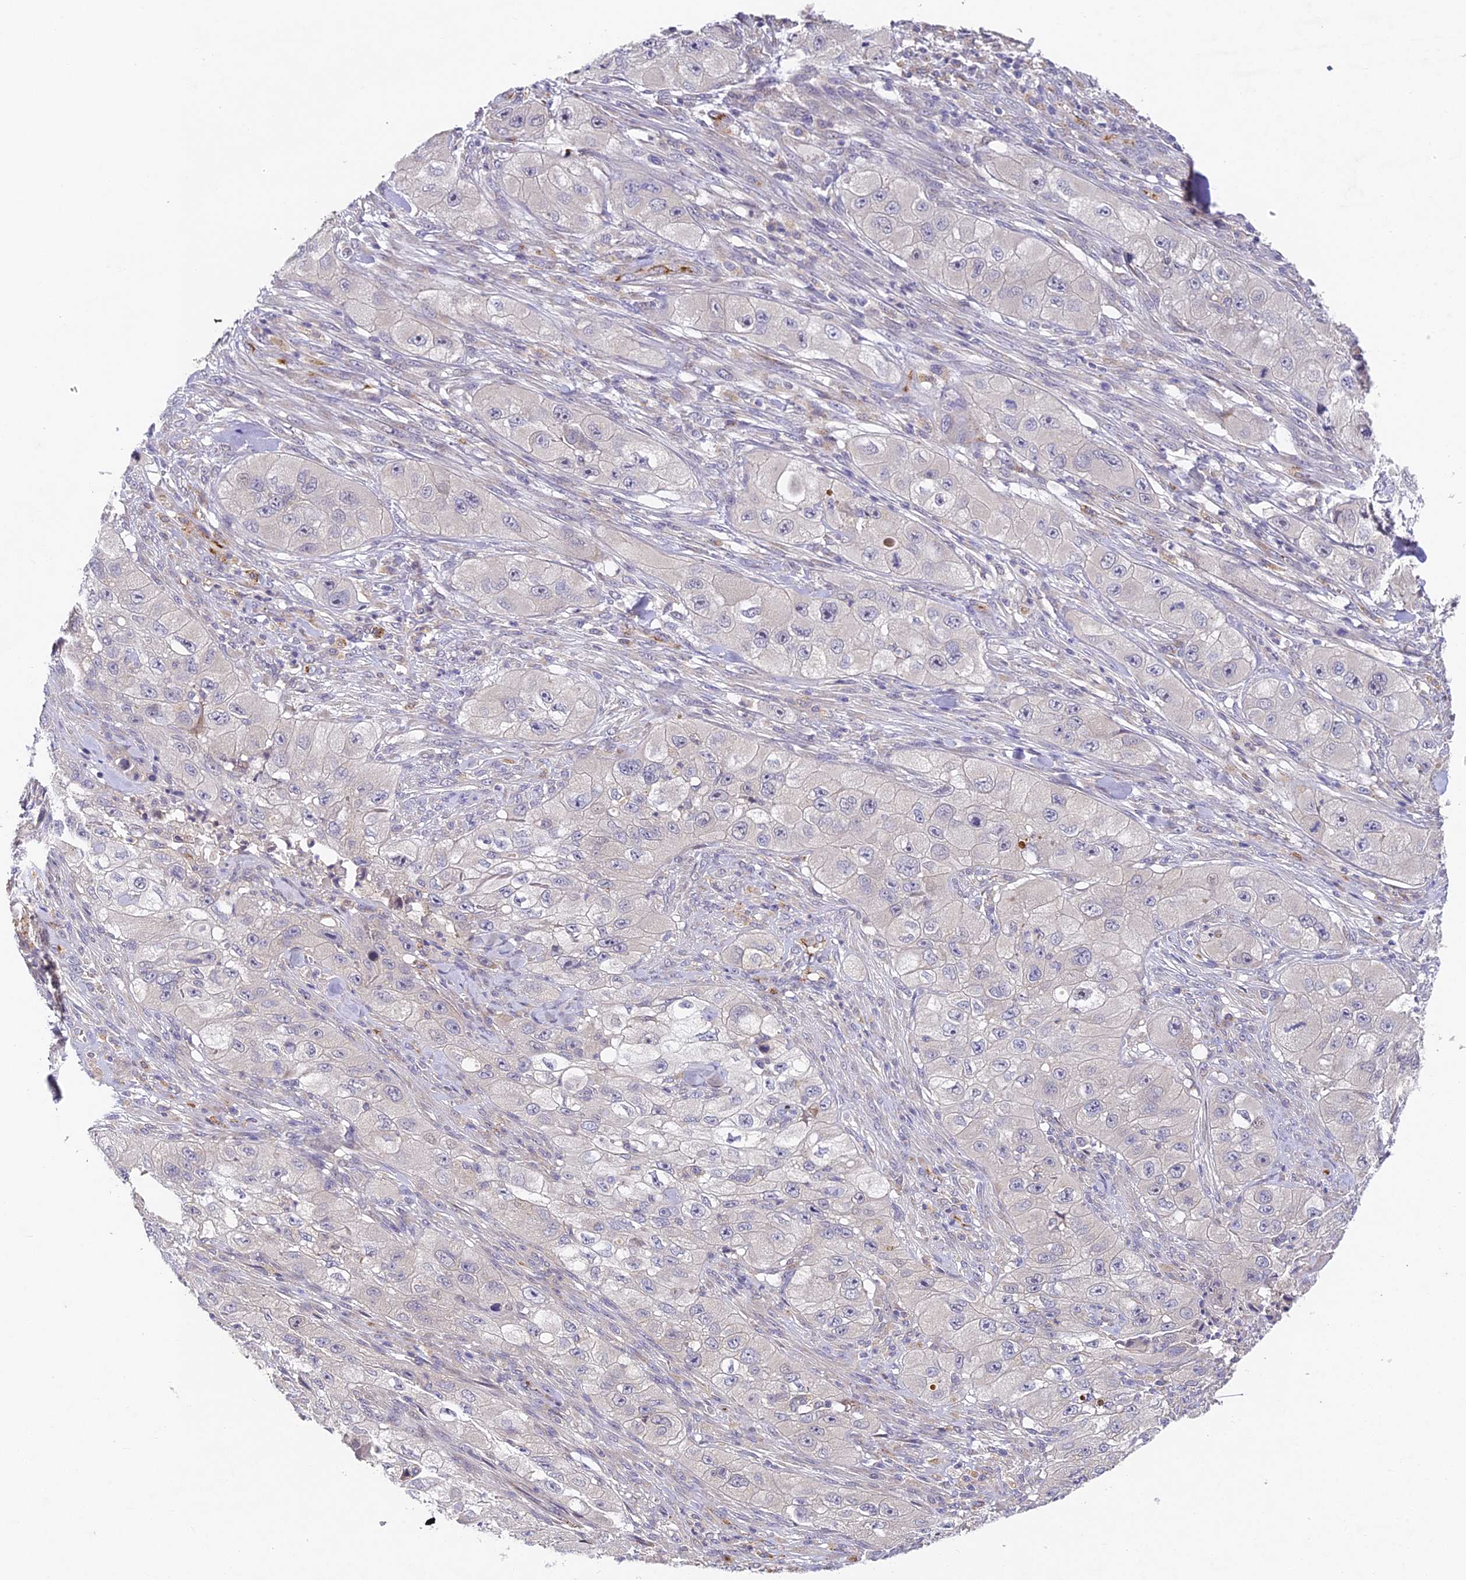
{"staining": {"intensity": "negative", "quantity": "none", "location": "none"}, "tissue": "skin cancer", "cell_type": "Tumor cells", "image_type": "cancer", "snomed": [{"axis": "morphology", "description": "Squamous cell carcinoma, NOS"}, {"axis": "topography", "description": "Skin"}, {"axis": "topography", "description": "Subcutis"}], "caption": "This is a image of immunohistochemistry (IHC) staining of squamous cell carcinoma (skin), which shows no expression in tumor cells. (Immunohistochemistry, brightfield microscopy, high magnification).", "gene": "DNAAF10", "patient": {"sex": "male", "age": 73}}